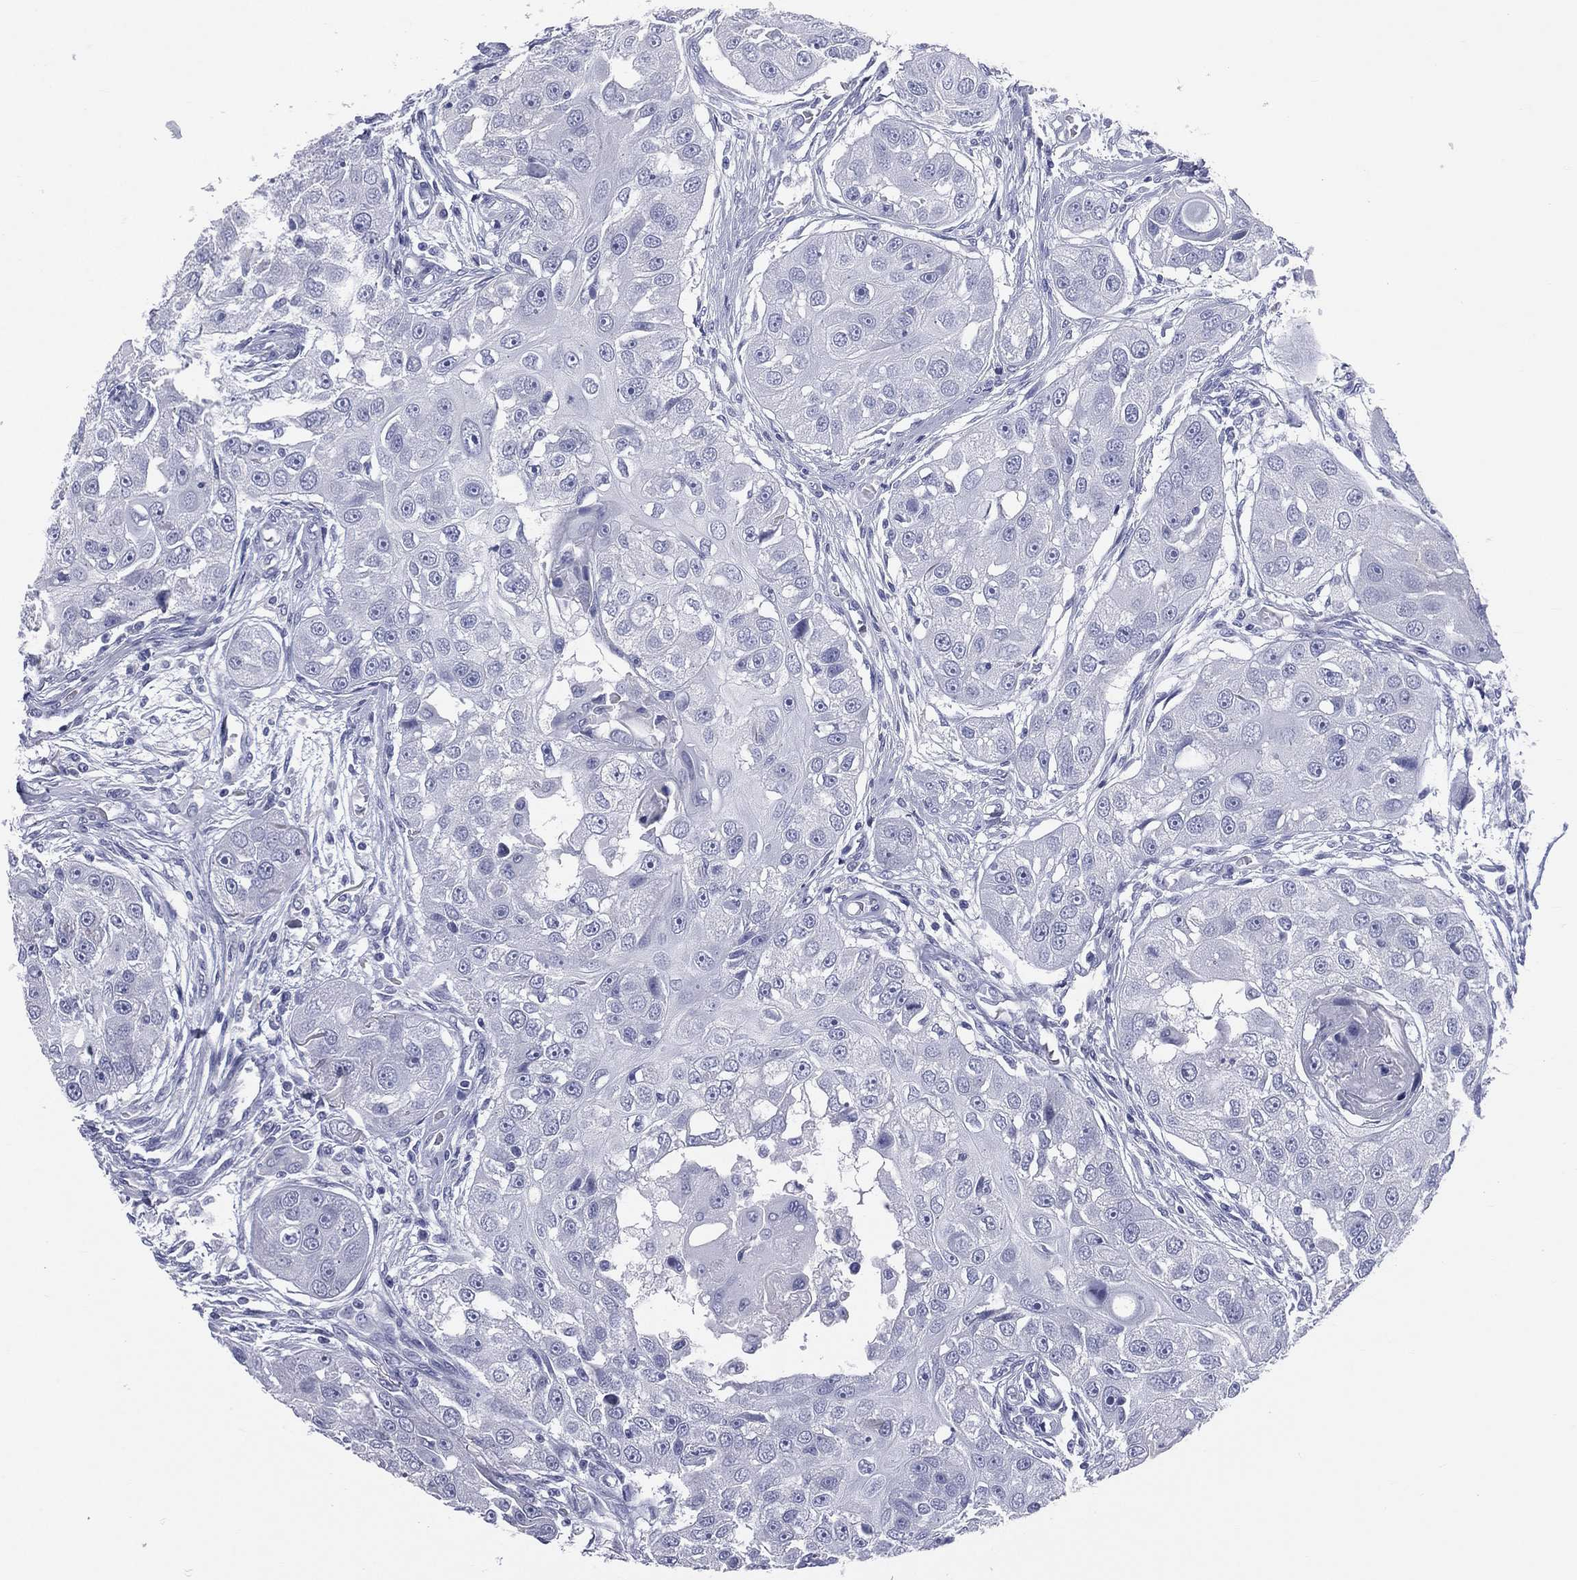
{"staining": {"intensity": "negative", "quantity": "none", "location": "none"}, "tissue": "head and neck cancer", "cell_type": "Tumor cells", "image_type": "cancer", "snomed": [{"axis": "morphology", "description": "Squamous cell carcinoma, NOS"}, {"axis": "topography", "description": "Head-Neck"}], "caption": "Tumor cells show no significant expression in squamous cell carcinoma (head and neck).", "gene": "MLN", "patient": {"sex": "male", "age": 51}}